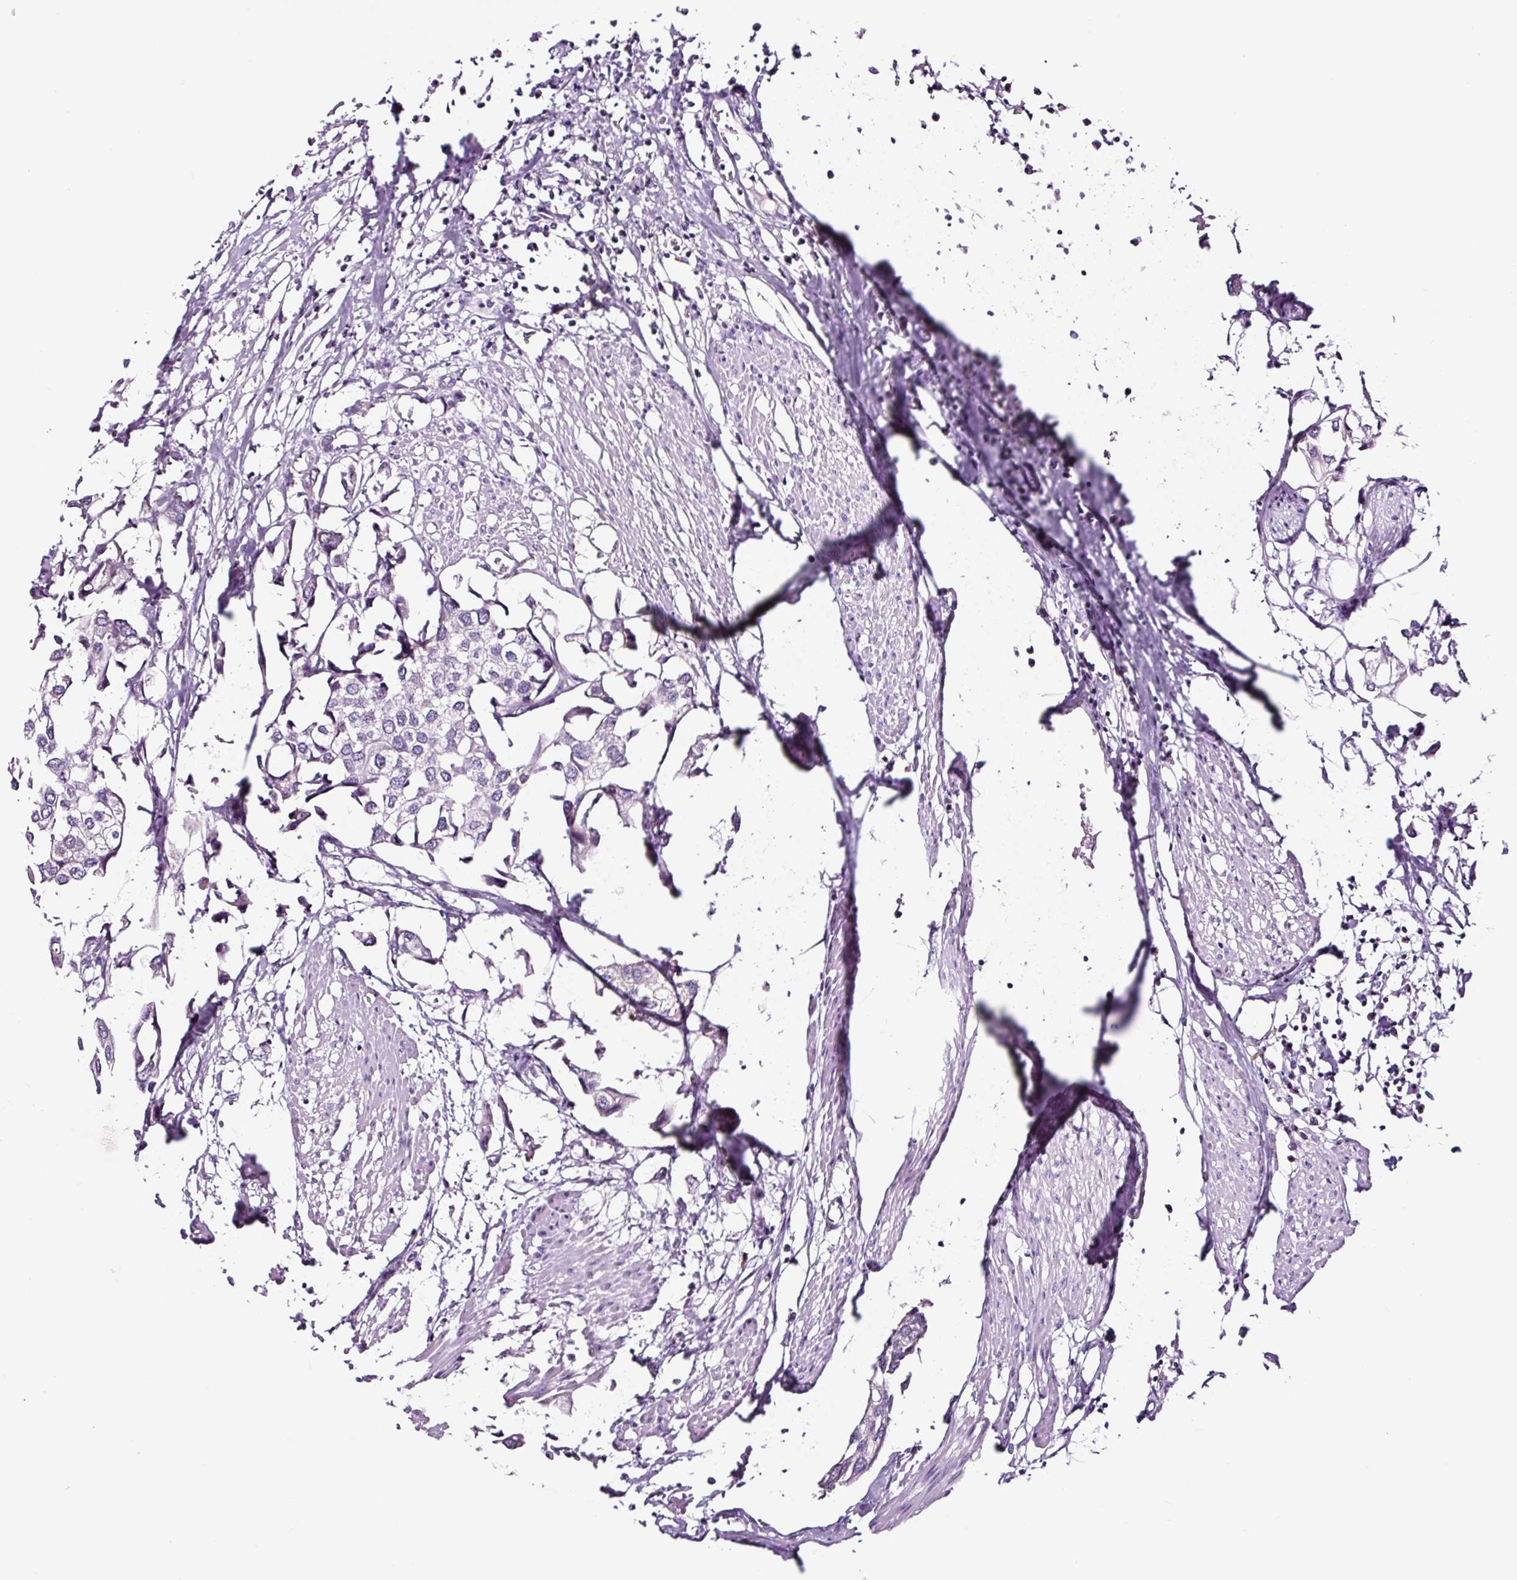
{"staining": {"intensity": "negative", "quantity": "none", "location": "none"}, "tissue": "urothelial cancer", "cell_type": "Tumor cells", "image_type": "cancer", "snomed": [{"axis": "morphology", "description": "Urothelial carcinoma, High grade"}, {"axis": "topography", "description": "Urinary bladder"}], "caption": "This photomicrograph is of urothelial cancer stained with IHC to label a protein in brown with the nuclei are counter-stained blue. There is no positivity in tumor cells.", "gene": "NOM1", "patient": {"sex": "male", "age": 64}}